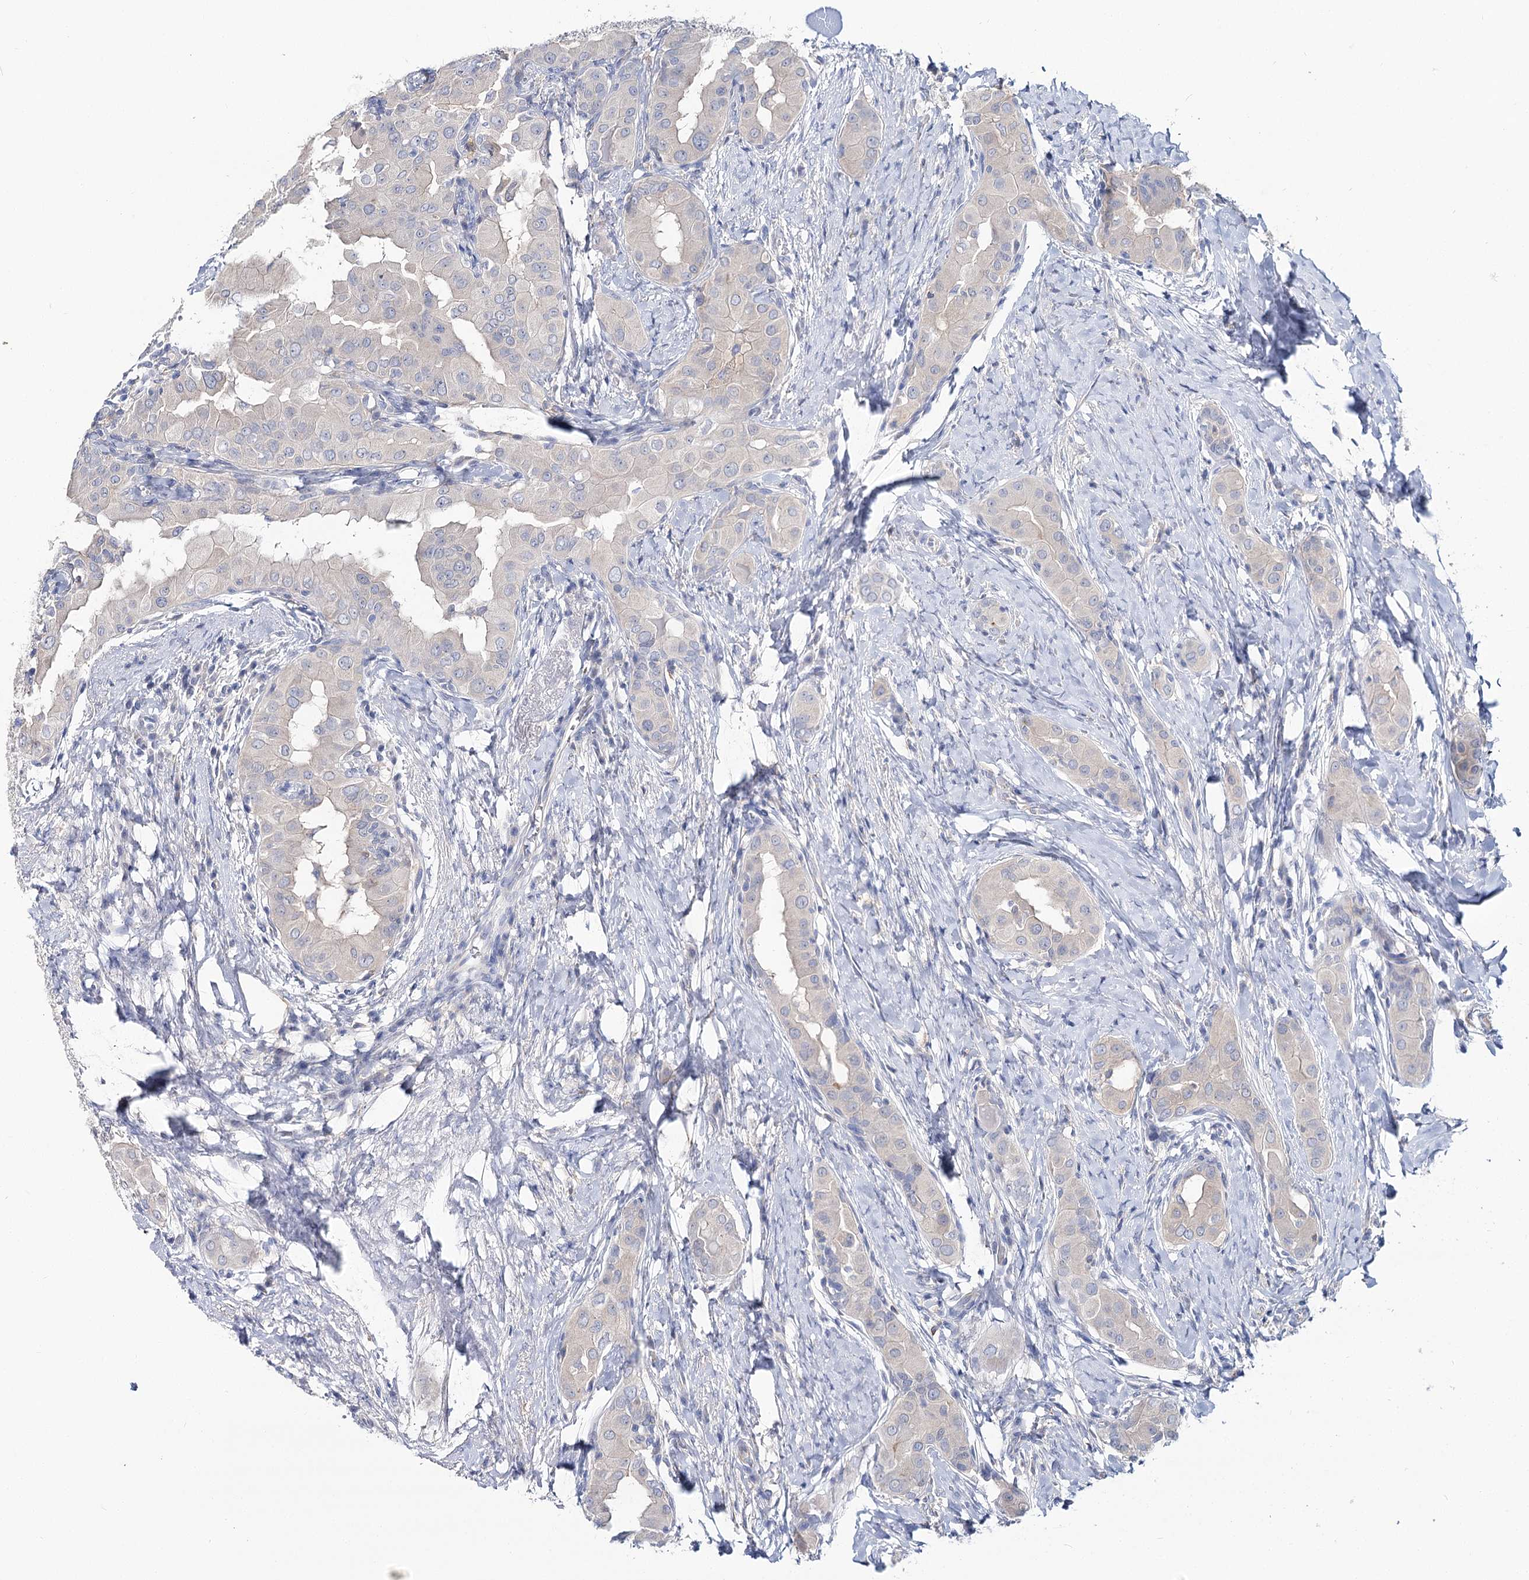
{"staining": {"intensity": "negative", "quantity": "none", "location": "none"}, "tissue": "thyroid cancer", "cell_type": "Tumor cells", "image_type": "cancer", "snomed": [{"axis": "morphology", "description": "Papillary adenocarcinoma, NOS"}, {"axis": "topography", "description": "Thyroid gland"}], "caption": "A high-resolution photomicrograph shows IHC staining of thyroid cancer (papillary adenocarcinoma), which reveals no significant staining in tumor cells. The staining was performed using DAB (3,3'-diaminobenzidine) to visualize the protein expression in brown, while the nuclei were stained in blue with hematoxylin (Magnification: 20x).", "gene": "UGP2", "patient": {"sex": "male", "age": 33}}